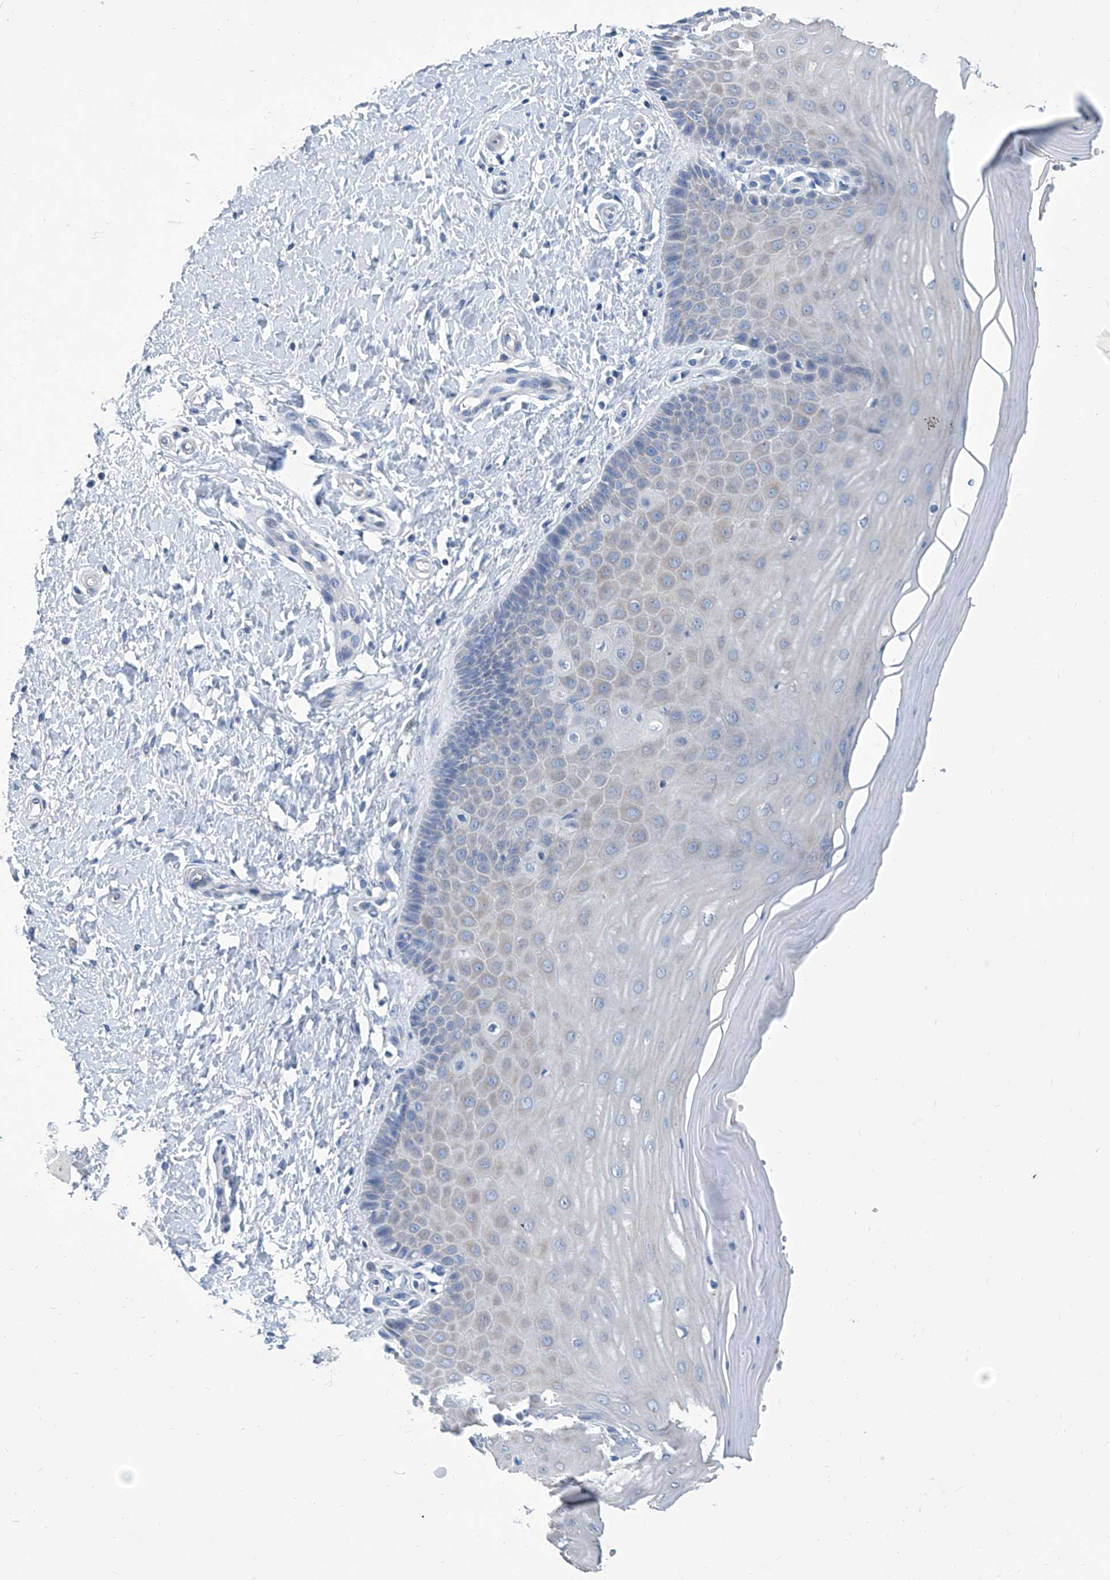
{"staining": {"intensity": "negative", "quantity": "none", "location": "none"}, "tissue": "cervix", "cell_type": "Glandular cells", "image_type": "normal", "snomed": [{"axis": "morphology", "description": "Normal tissue, NOS"}, {"axis": "topography", "description": "Cervix"}], "caption": "IHC histopathology image of unremarkable cervix: cervix stained with DAB (3,3'-diaminobenzidine) exhibits no significant protein expression in glandular cells.", "gene": "ZNF519", "patient": {"sex": "female", "age": 55}}